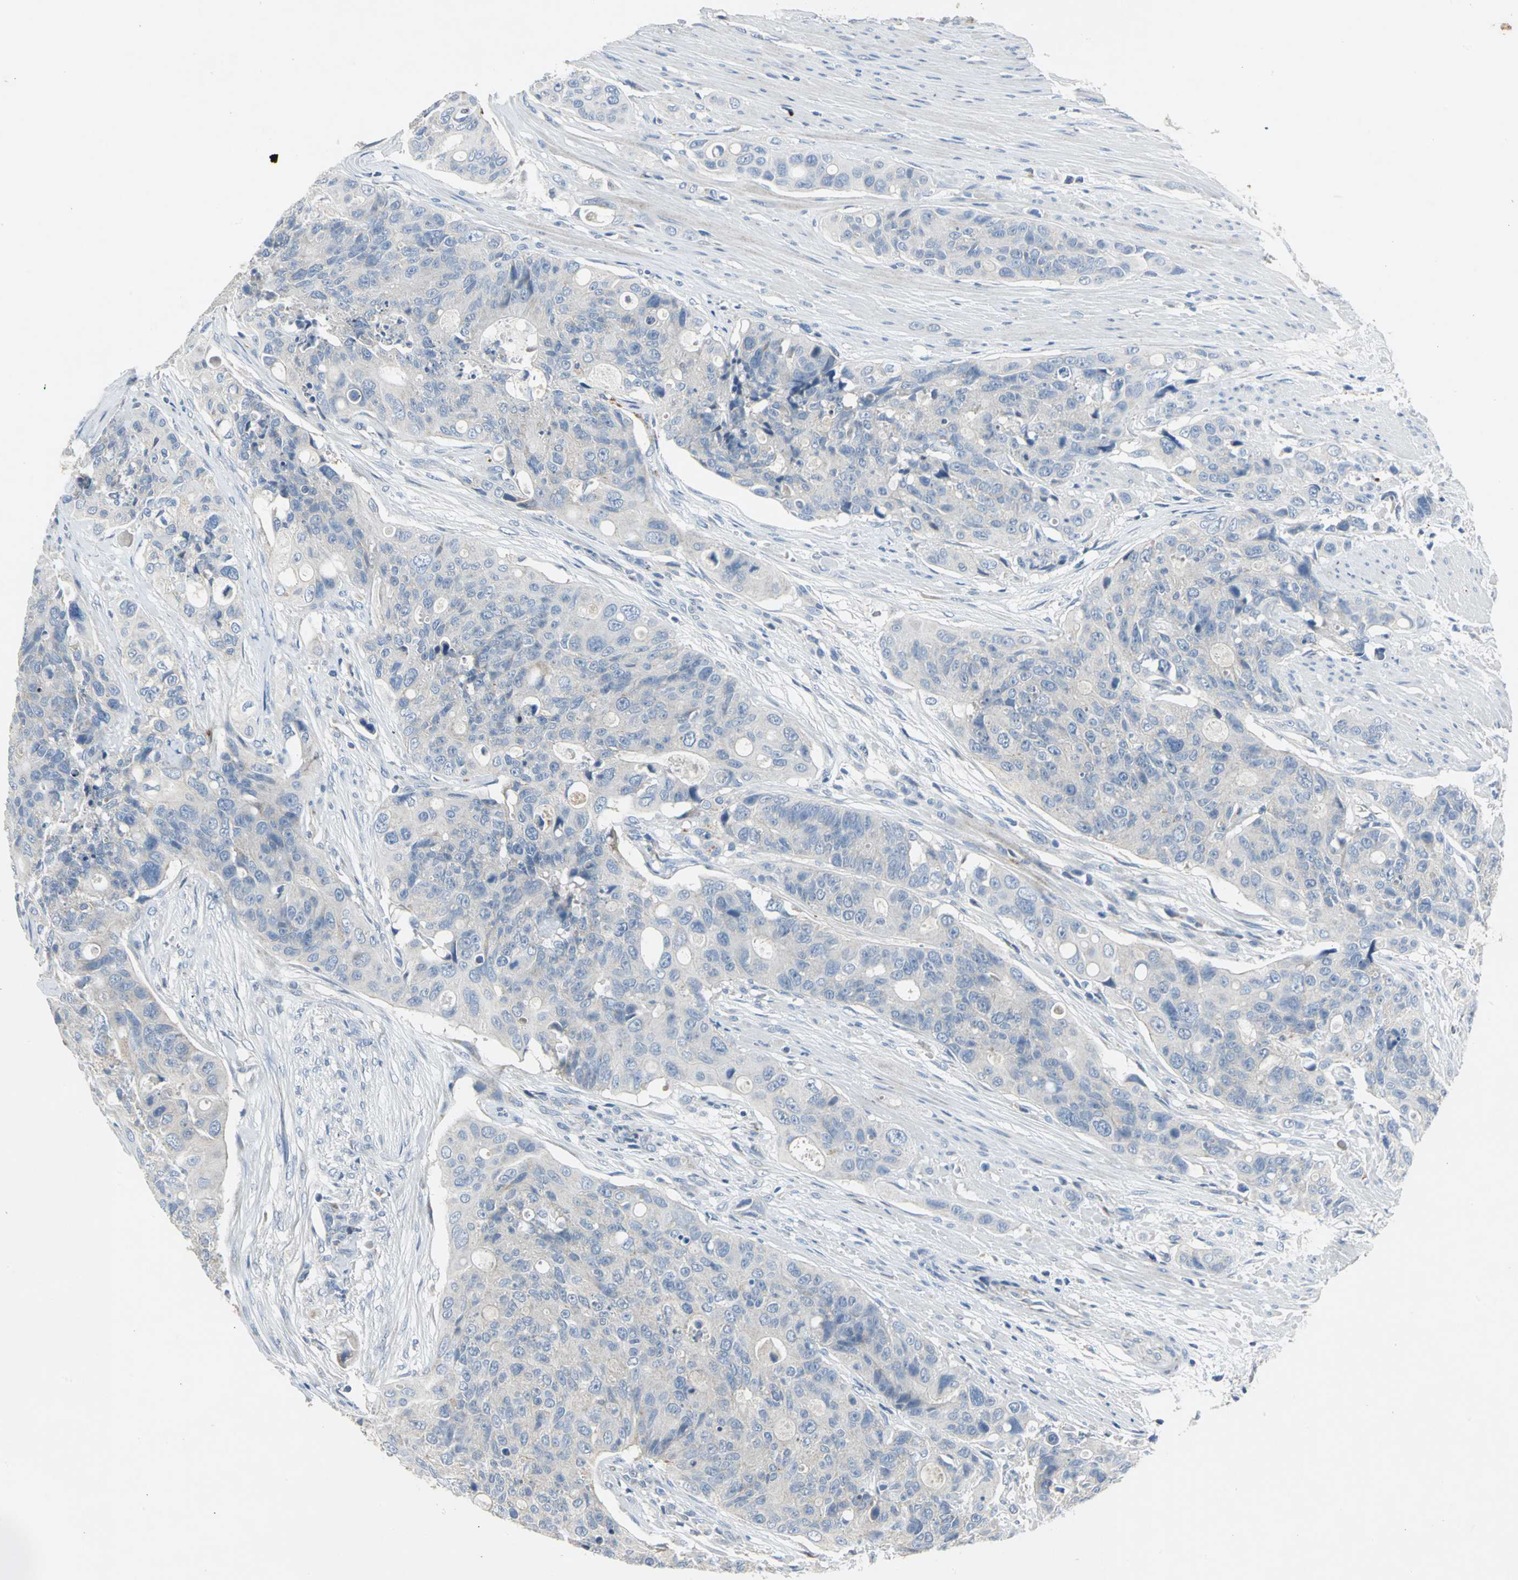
{"staining": {"intensity": "weak", "quantity": "<25%", "location": "cytoplasmic/membranous"}, "tissue": "colorectal cancer", "cell_type": "Tumor cells", "image_type": "cancer", "snomed": [{"axis": "morphology", "description": "Adenocarcinoma, NOS"}, {"axis": "topography", "description": "Colon"}], "caption": "Immunohistochemical staining of adenocarcinoma (colorectal) demonstrates no significant staining in tumor cells.", "gene": "SPPL2B", "patient": {"sex": "female", "age": 57}}